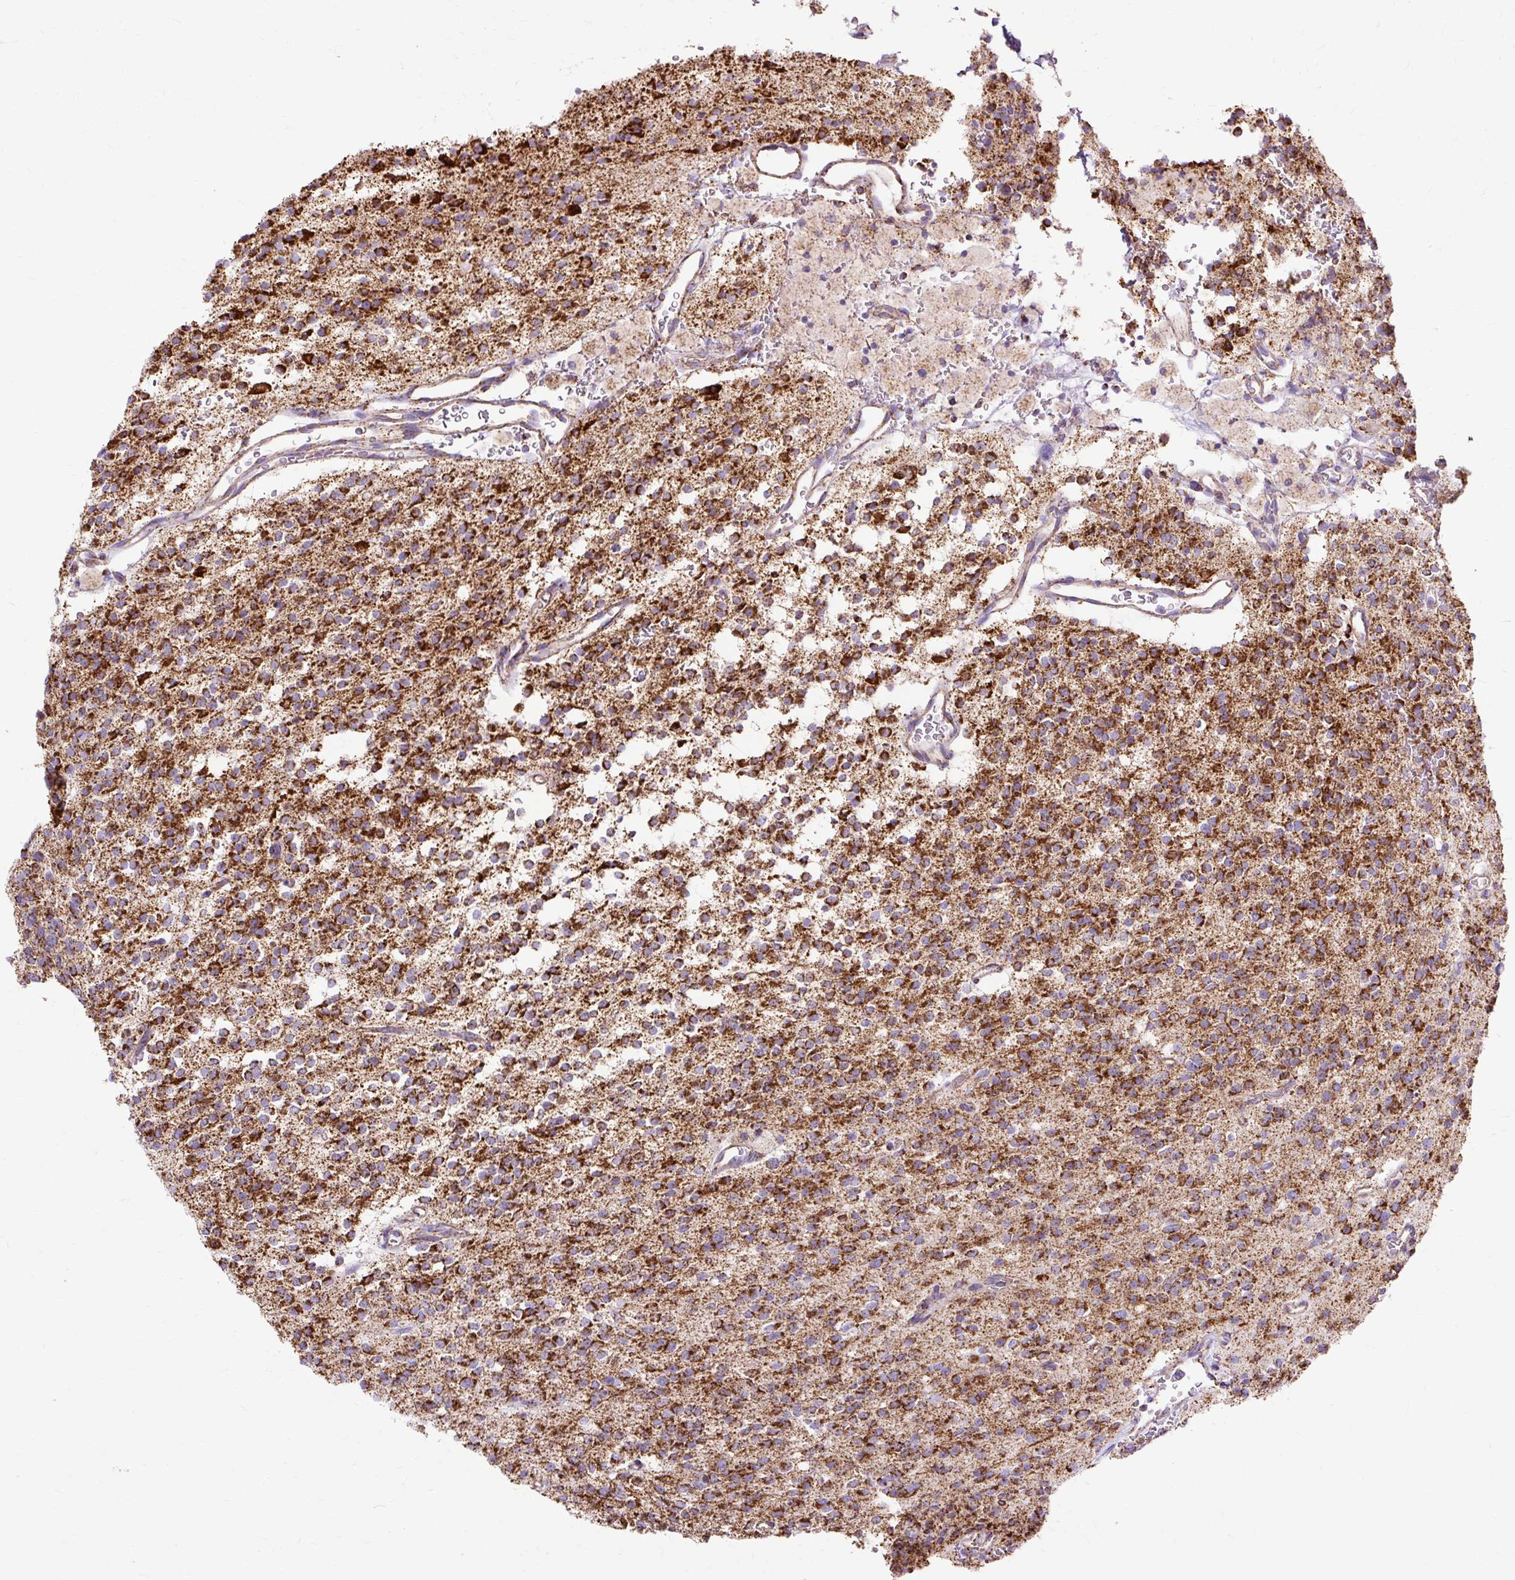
{"staining": {"intensity": "strong", "quantity": ">75%", "location": "cytoplasmic/membranous"}, "tissue": "glioma", "cell_type": "Tumor cells", "image_type": "cancer", "snomed": [{"axis": "morphology", "description": "Glioma, malignant, High grade"}, {"axis": "topography", "description": "Brain"}], "caption": "A brown stain labels strong cytoplasmic/membranous staining of a protein in glioma tumor cells.", "gene": "DLAT", "patient": {"sex": "male", "age": 34}}